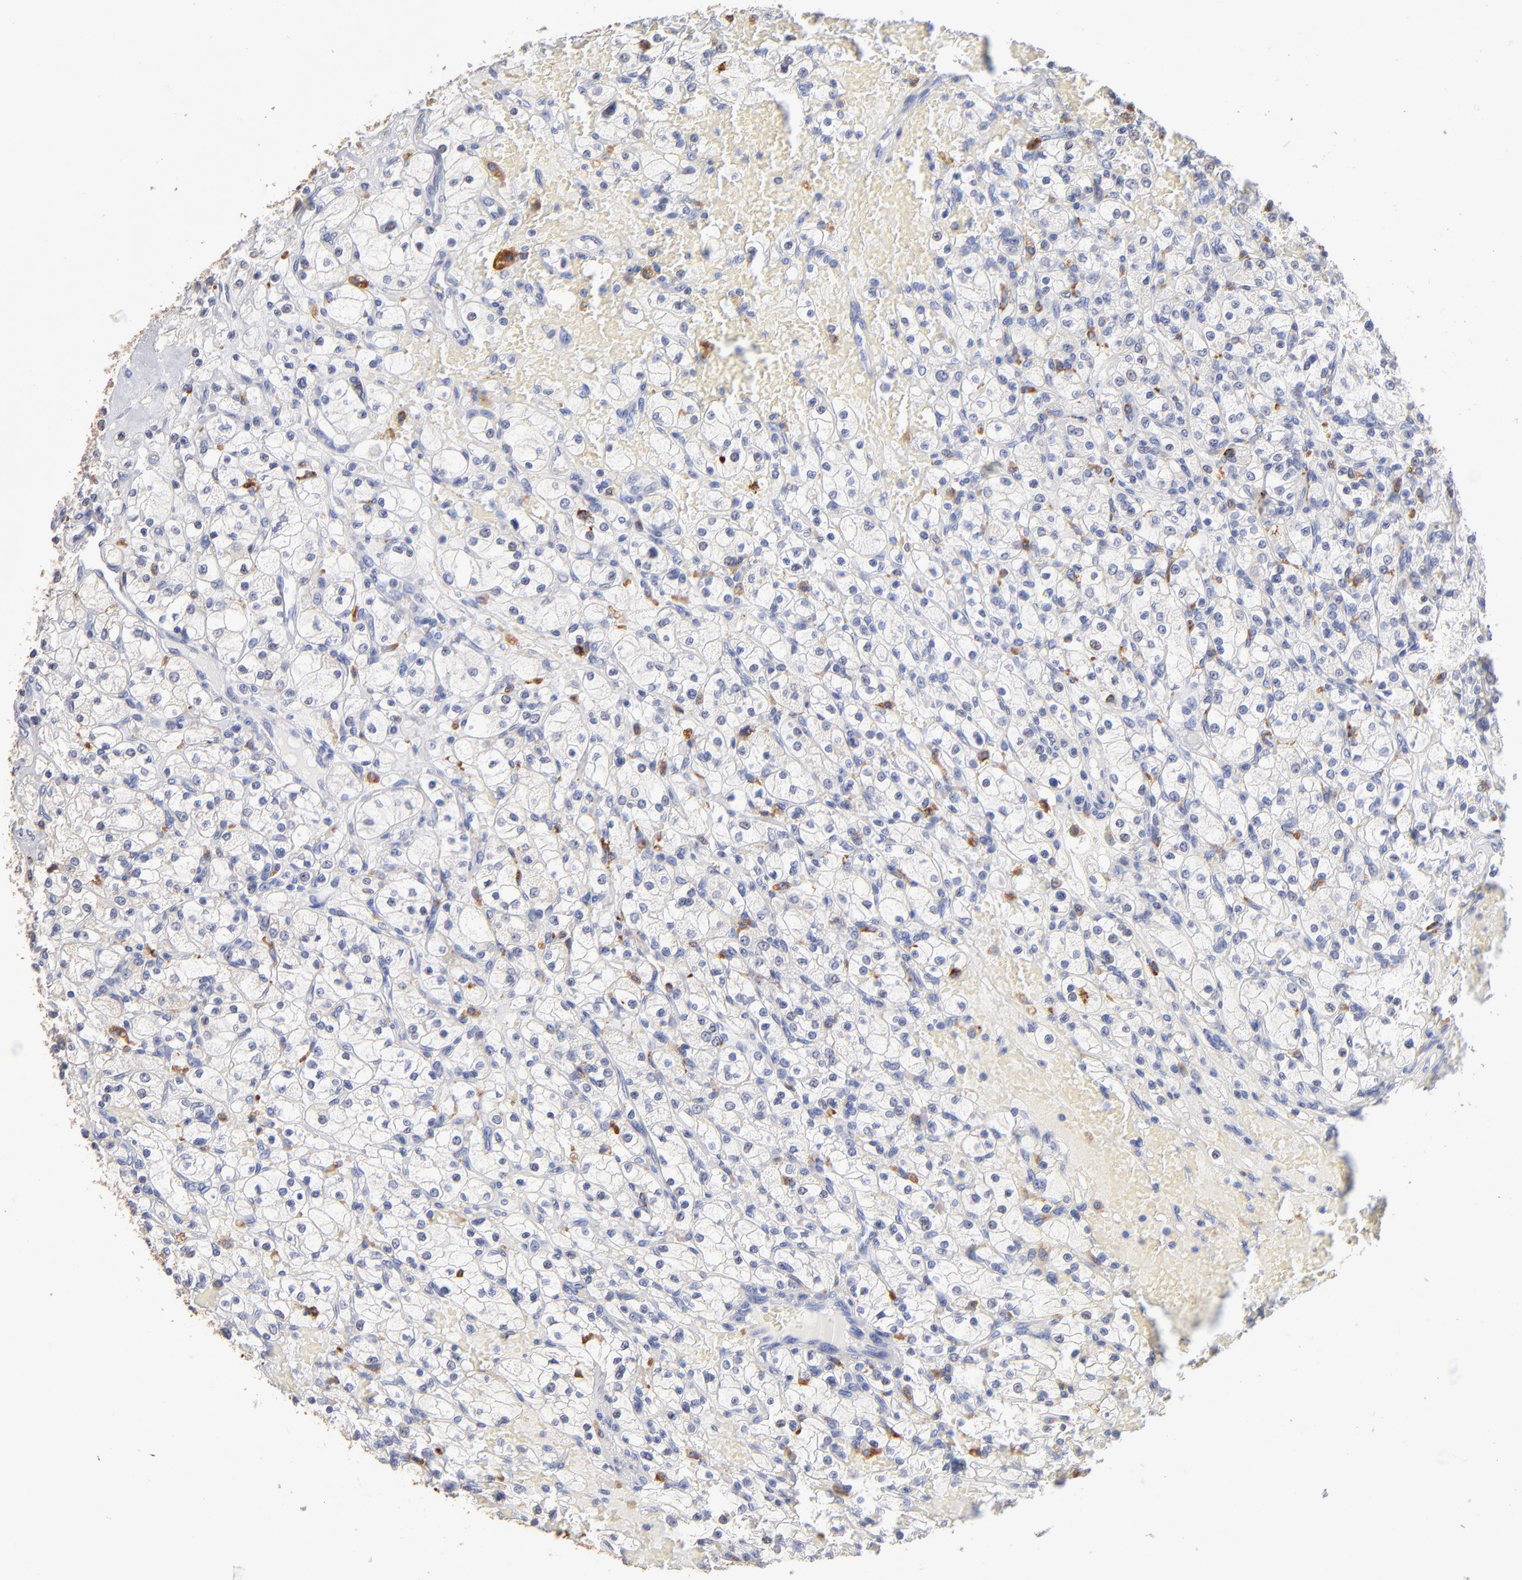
{"staining": {"intensity": "negative", "quantity": "none", "location": "none"}, "tissue": "renal cancer", "cell_type": "Tumor cells", "image_type": "cancer", "snomed": [{"axis": "morphology", "description": "Adenocarcinoma, NOS"}, {"axis": "topography", "description": "Kidney"}], "caption": "DAB (3,3'-diaminobenzidine) immunohistochemical staining of renal cancer reveals no significant positivity in tumor cells.", "gene": "CD180", "patient": {"sex": "female", "age": 83}}